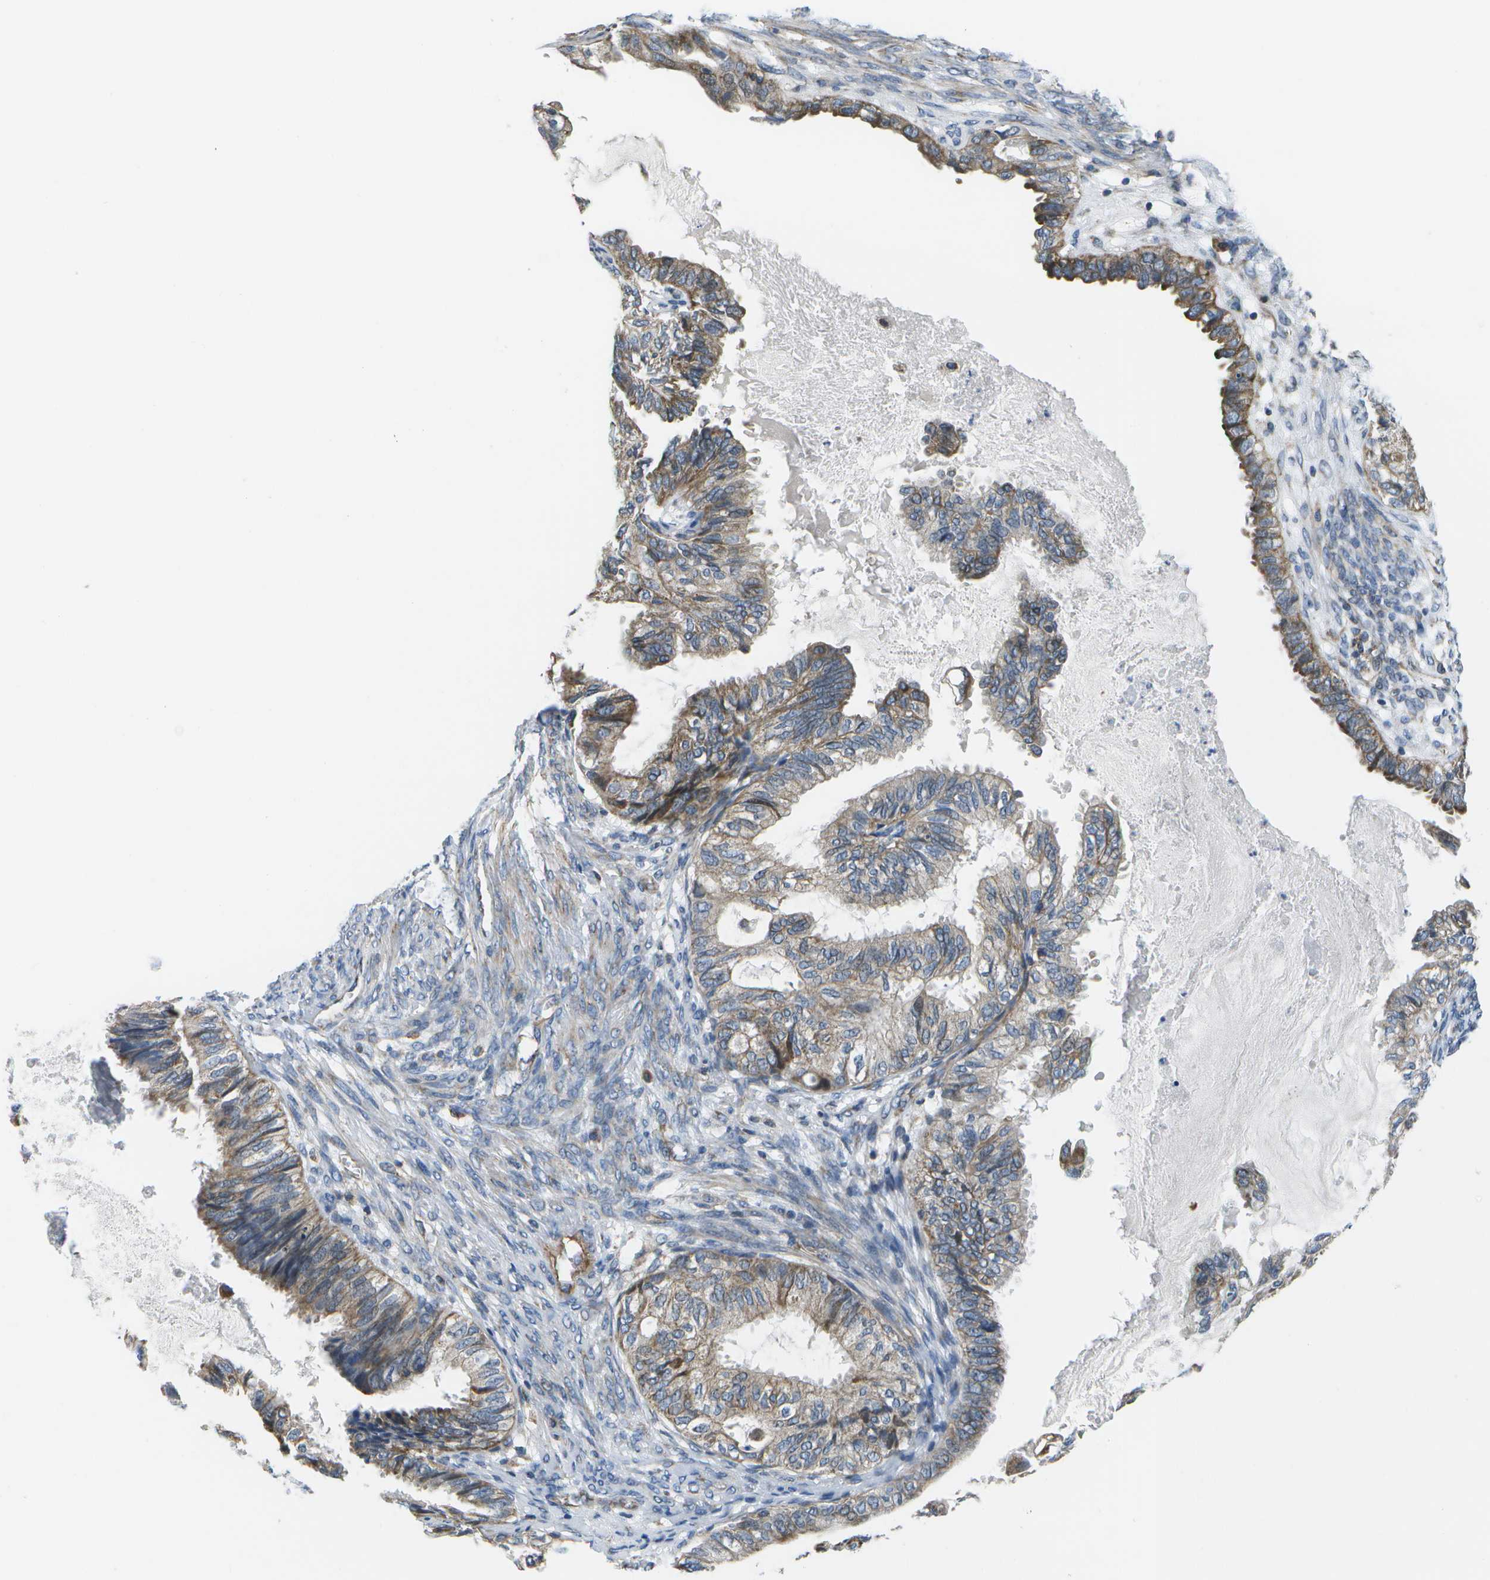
{"staining": {"intensity": "moderate", "quantity": "25%-75%", "location": "cytoplasmic/membranous"}, "tissue": "cervical cancer", "cell_type": "Tumor cells", "image_type": "cancer", "snomed": [{"axis": "morphology", "description": "Normal tissue, NOS"}, {"axis": "morphology", "description": "Adenocarcinoma, NOS"}, {"axis": "topography", "description": "Cervix"}, {"axis": "topography", "description": "Endometrium"}], "caption": "High-magnification brightfield microscopy of adenocarcinoma (cervical) stained with DAB (3,3'-diaminobenzidine) (brown) and counterstained with hematoxylin (blue). tumor cells exhibit moderate cytoplasmic/membranous positivity is seen in about25%-75% of cells. The protein is shown in brown color, while the nuclei are stained blue.", "gene": "MVK", "patient": {"sex": "female", "age": 86}}